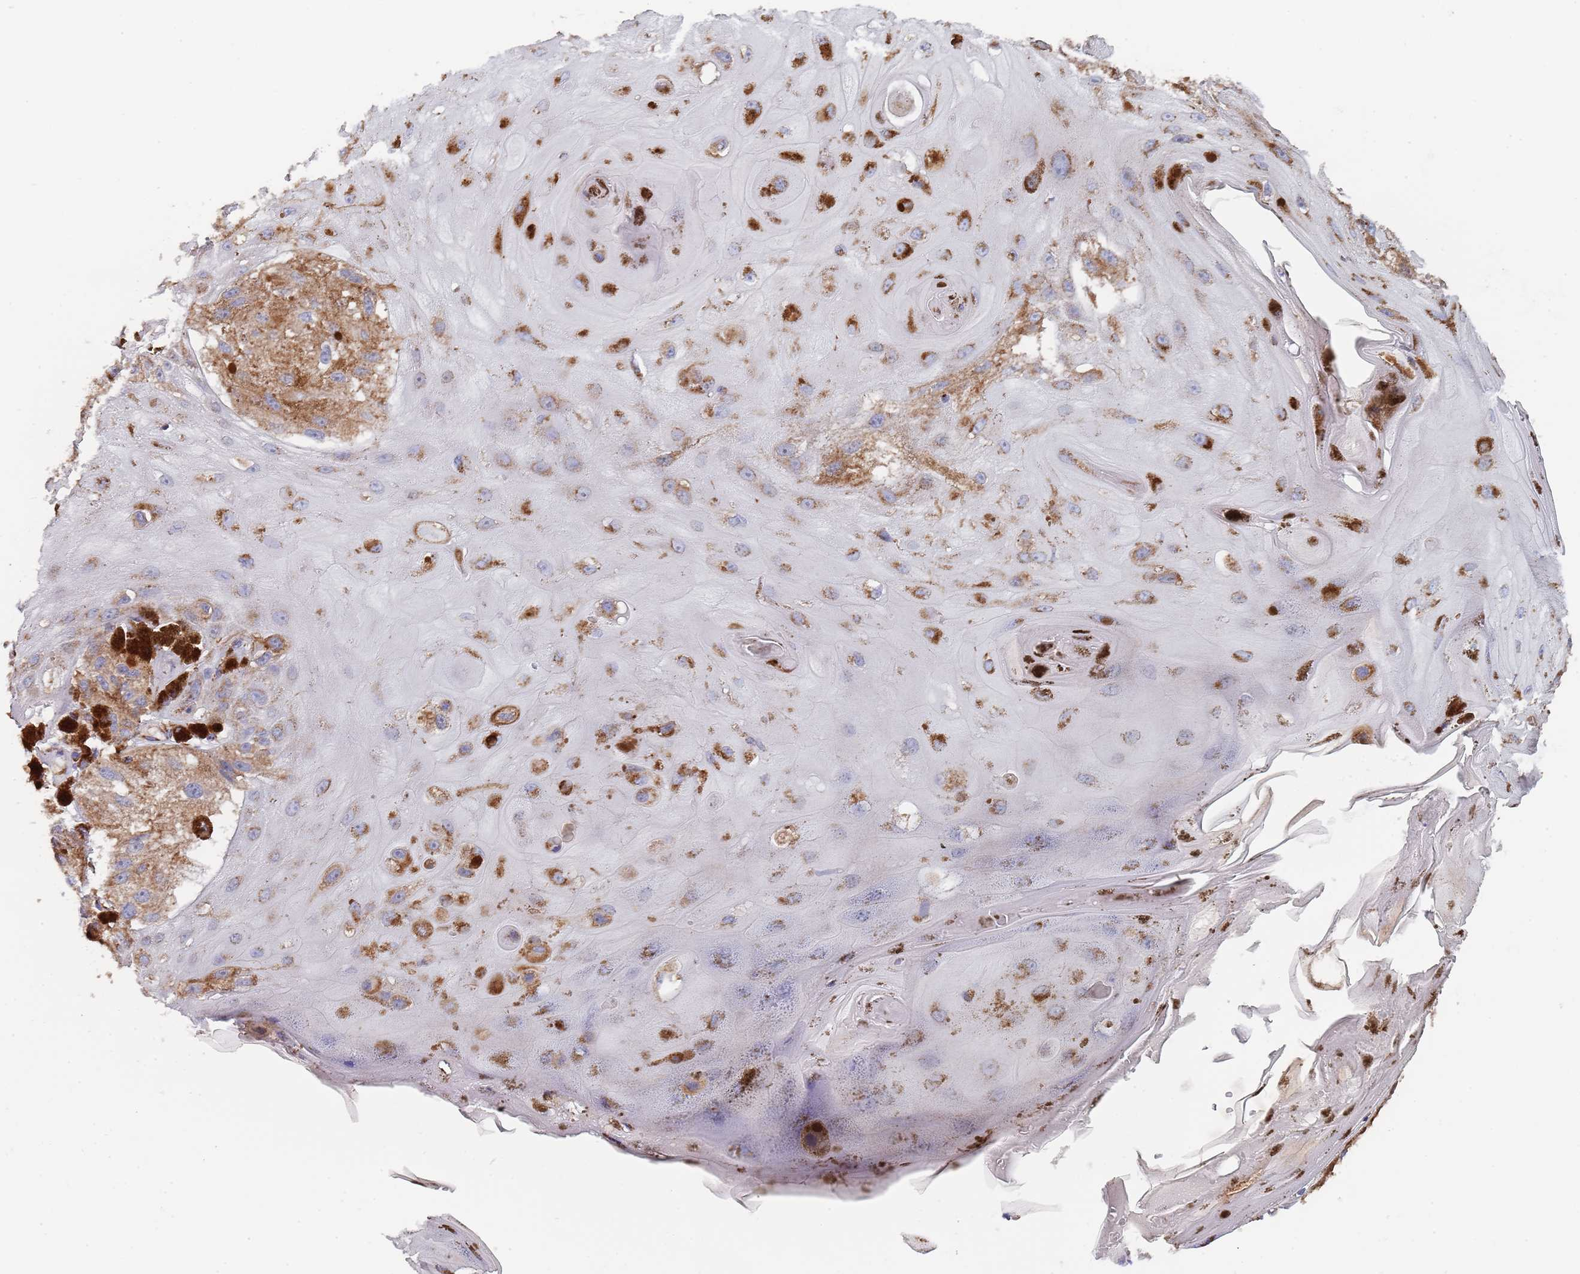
{"staining": {"intensity": "moderate", "quantity": ">75%", "location": "cytoplasmic/membranous"}, "tissue": "melanoma", "cell_type": "Tumor cells", "image_type": "cancer", "snomed": [{"axis": "morphology", "description": "Malignant melanoma, NOS"}, {"axis": "topography", "description": "Skin"}], "caption": "Immunohistochemistry micrograph of neoplastic tissue: human melanoma stained using IHC displays medium levels of moderate protein expression localized specifically in the cytoplasmic/membranous of tumor cells, appearing as a cytoplasmic/membranous brown color.", "gene": "PGP", "patient": {"sex": "male", "age": 88}}